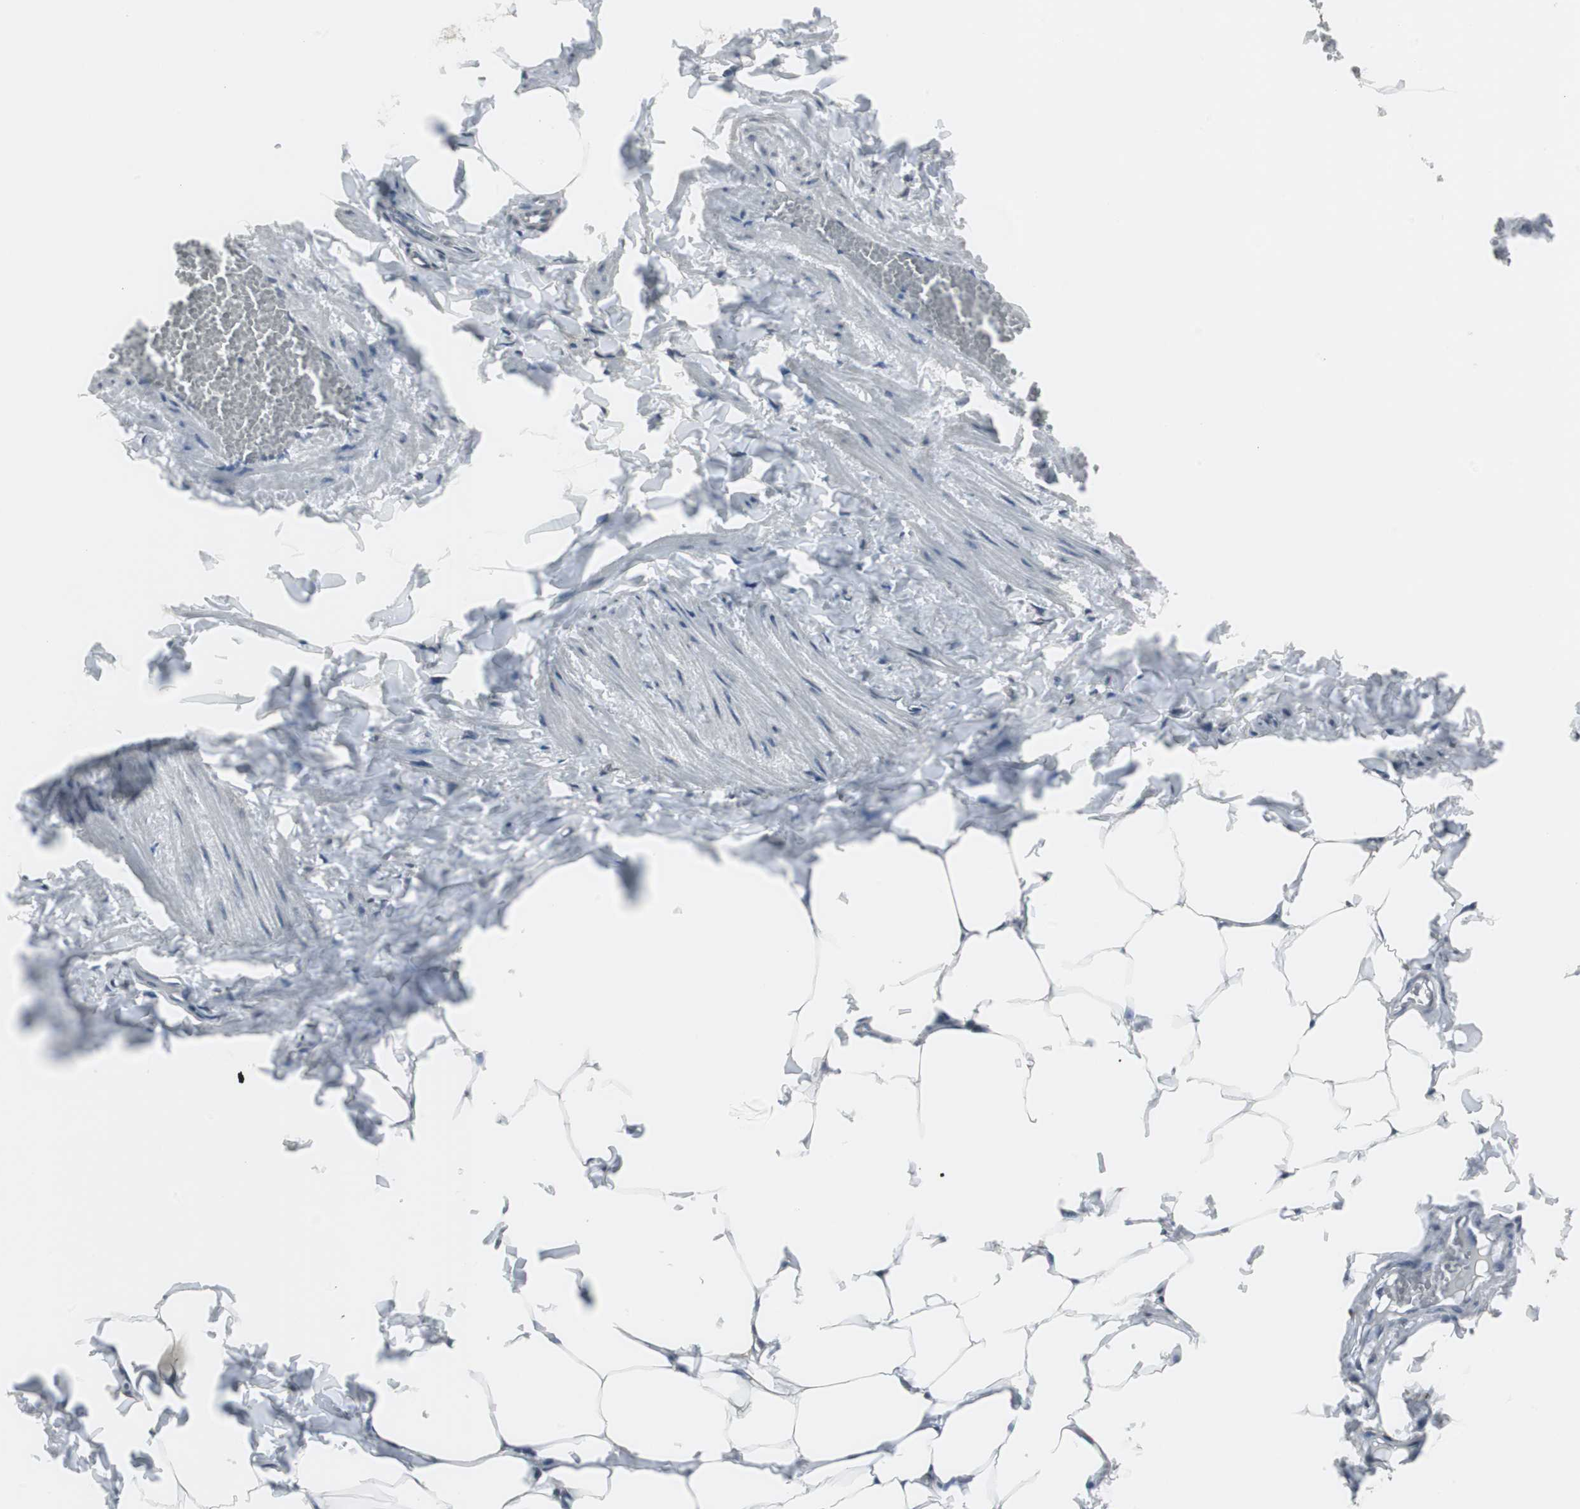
{"staining": {"intensity": "negative", "quantity": "none", "location": "none"}, "tissue": "adipose tissue", "cell_type": "Adipocytes", "image_type": "normal", "snomed": [{"axis": "morphology", "description": "Normal tissue, NOS"}, {"axis": "topography", "description": "Vascular tissue"}], "caption": "Immunohistochemical staining of benign adipose tissue exhibits no significant expression in adipocytes. Brightfield microscopy of immunohistochemistry stained with DAB (3,3'-diaminobenzidine) (brown) and hematoxylin (blue), captured at high magnification.", "gene": "MKX", "patient": {"sex": "male", "age": 41}}